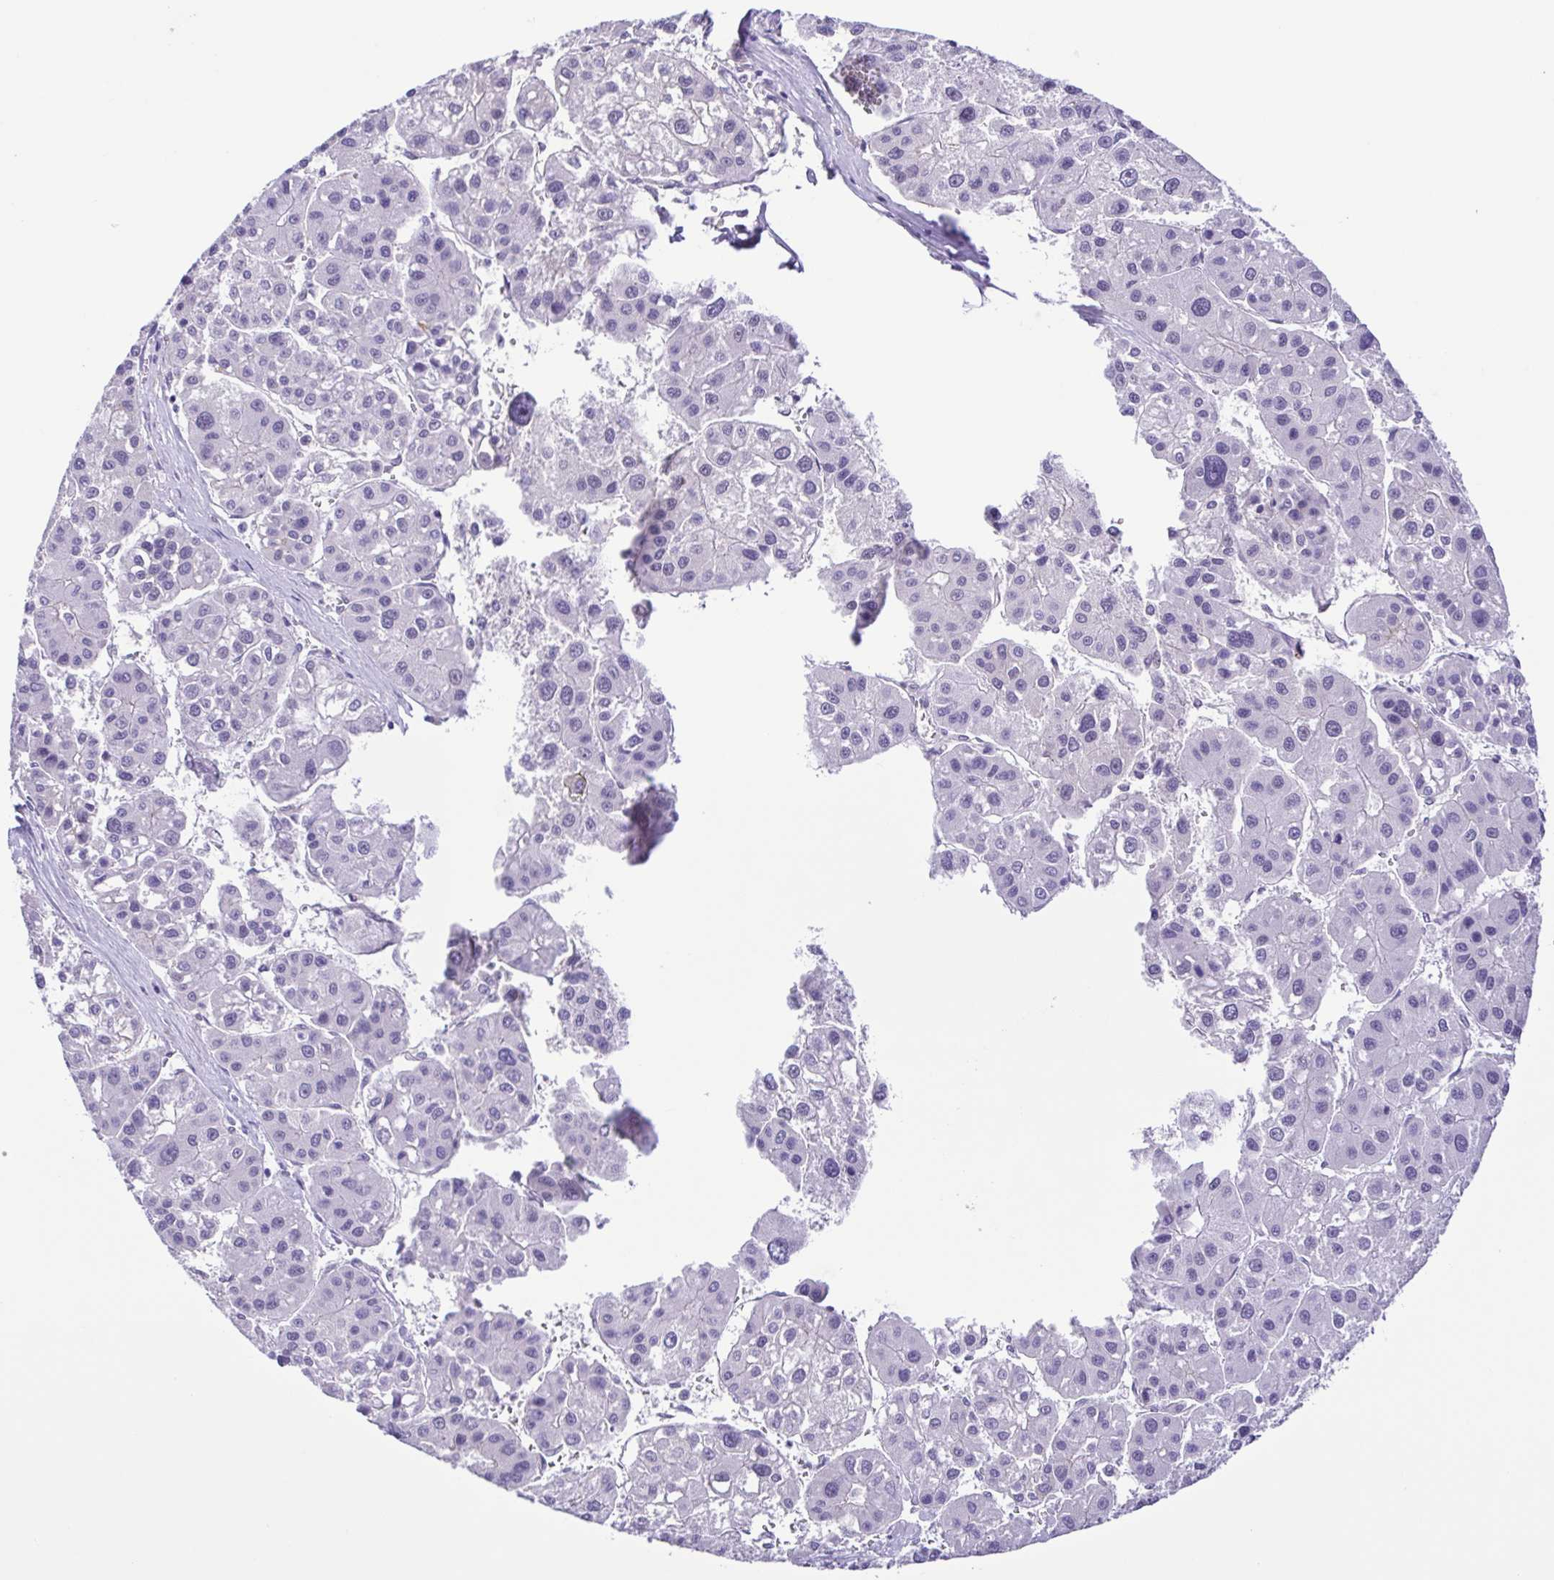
{"staining": {"intensity": "negative", "quantity": "none", "location": "none"}, "tissue": "liver cancer", "cell_type": "Tumor cells", "image_type": "cancer", "snomed": [{"axis": "morphology", "description": "Carcinoma, Hepatocellular, NOS"}, {"axis": "topography", "description": "Liver"}], "caption": "Hepatocellular carcinoma (liver) was stained to show a protein in brown. There is no significant expression in tumor cells.", "gene": "DCLK2", "patient": {"sex": "male", "age": 73}}